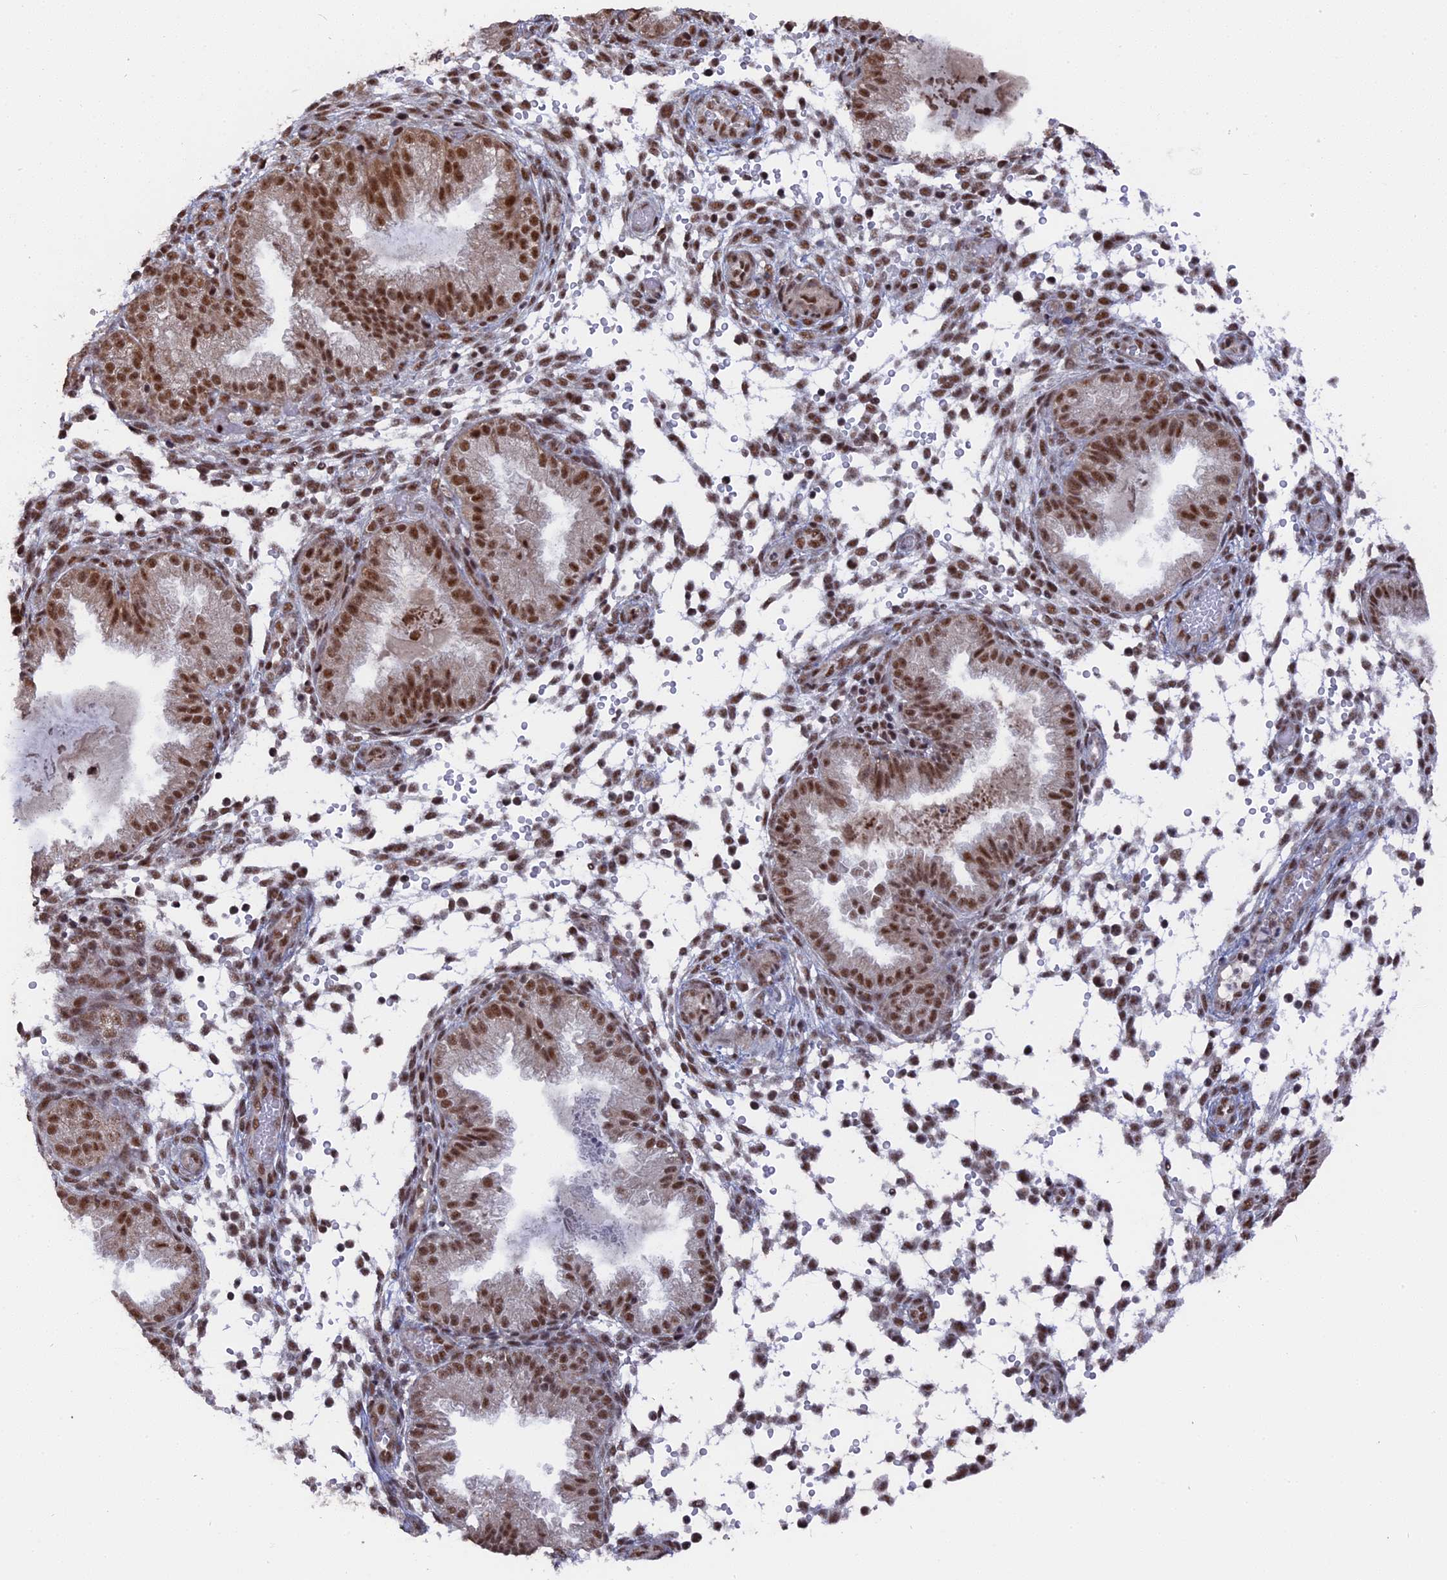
{"staining": {"intensity": "moderate", "quantity": "25%-75%", "location": "nuclear"}, "tissue": "endometrium", "cell_type": "Cells in endometrial stroma", "image_type": "normal", "snomed": [{"axis": "morphology", "description": "Normal tissue, NOS"}, {"axis": "topography", "description": "Endometrium"}], "caption": "Human endometrium stained with a brown dye demonstrates moderate nuclear positive expression in about 25%-75% of cells in endometrial stroma.", "gene": "SF3A2", "patient": {"sex": "female", "age": 33}}